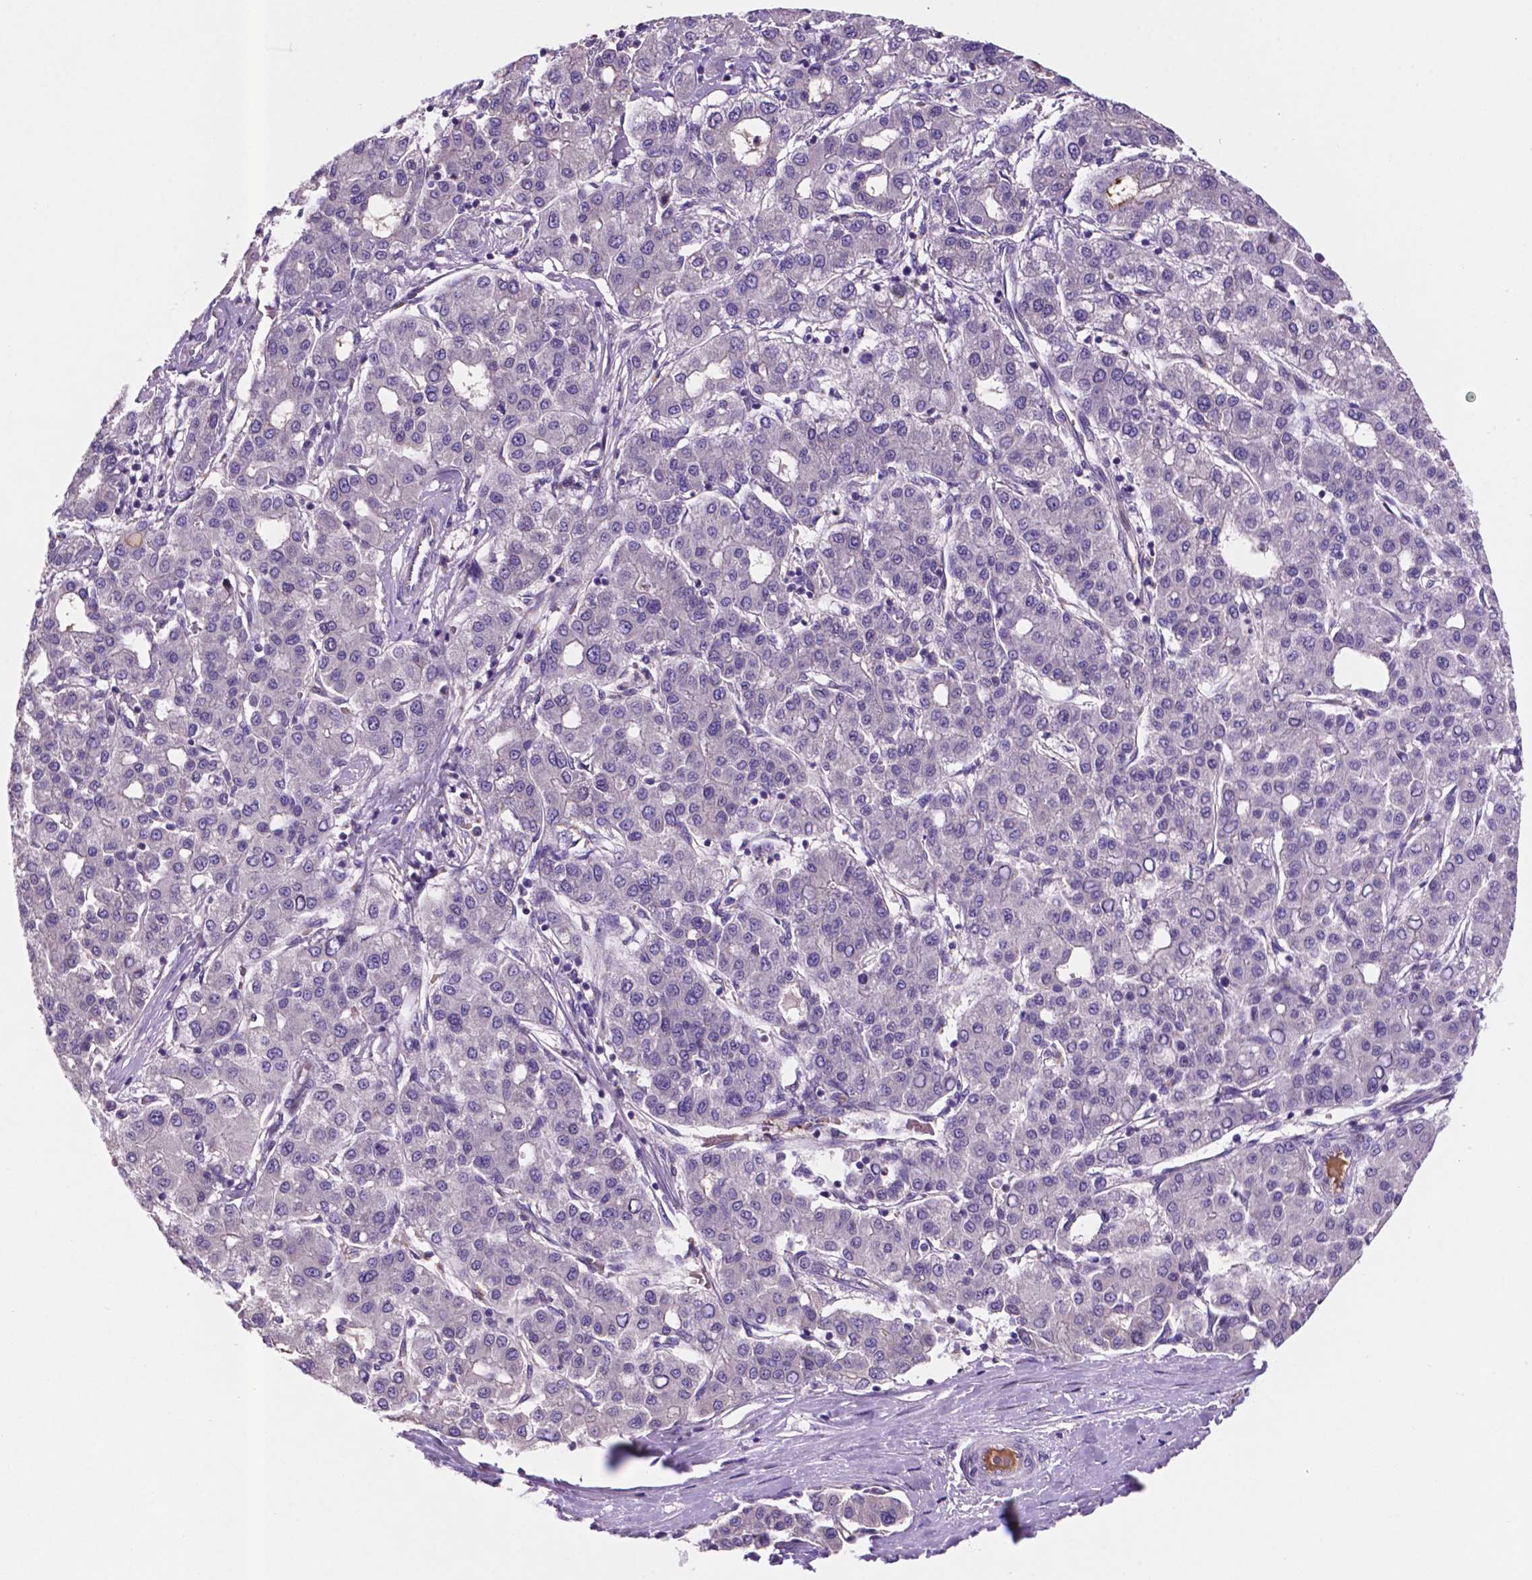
{"staining": {"intensity": "negative", "quantity": "none", "location": "none"}, "tissue": "liver cancer", "cell_type": "Tumor cells", "image_type": "cancer", "snomed": [{"axis": "morphology", "description": "Carcinoma, Hepatocellular, NOS"}, {"axis": "topography", "description": "Liver"}], "caption": "Immunohistochemistry (IHC) of human liver hepatocellular carcinoma reveals no positivity in tumor cells.", "gene": "TM4SF20", "patient": {"sex": "male", "age": 65}}